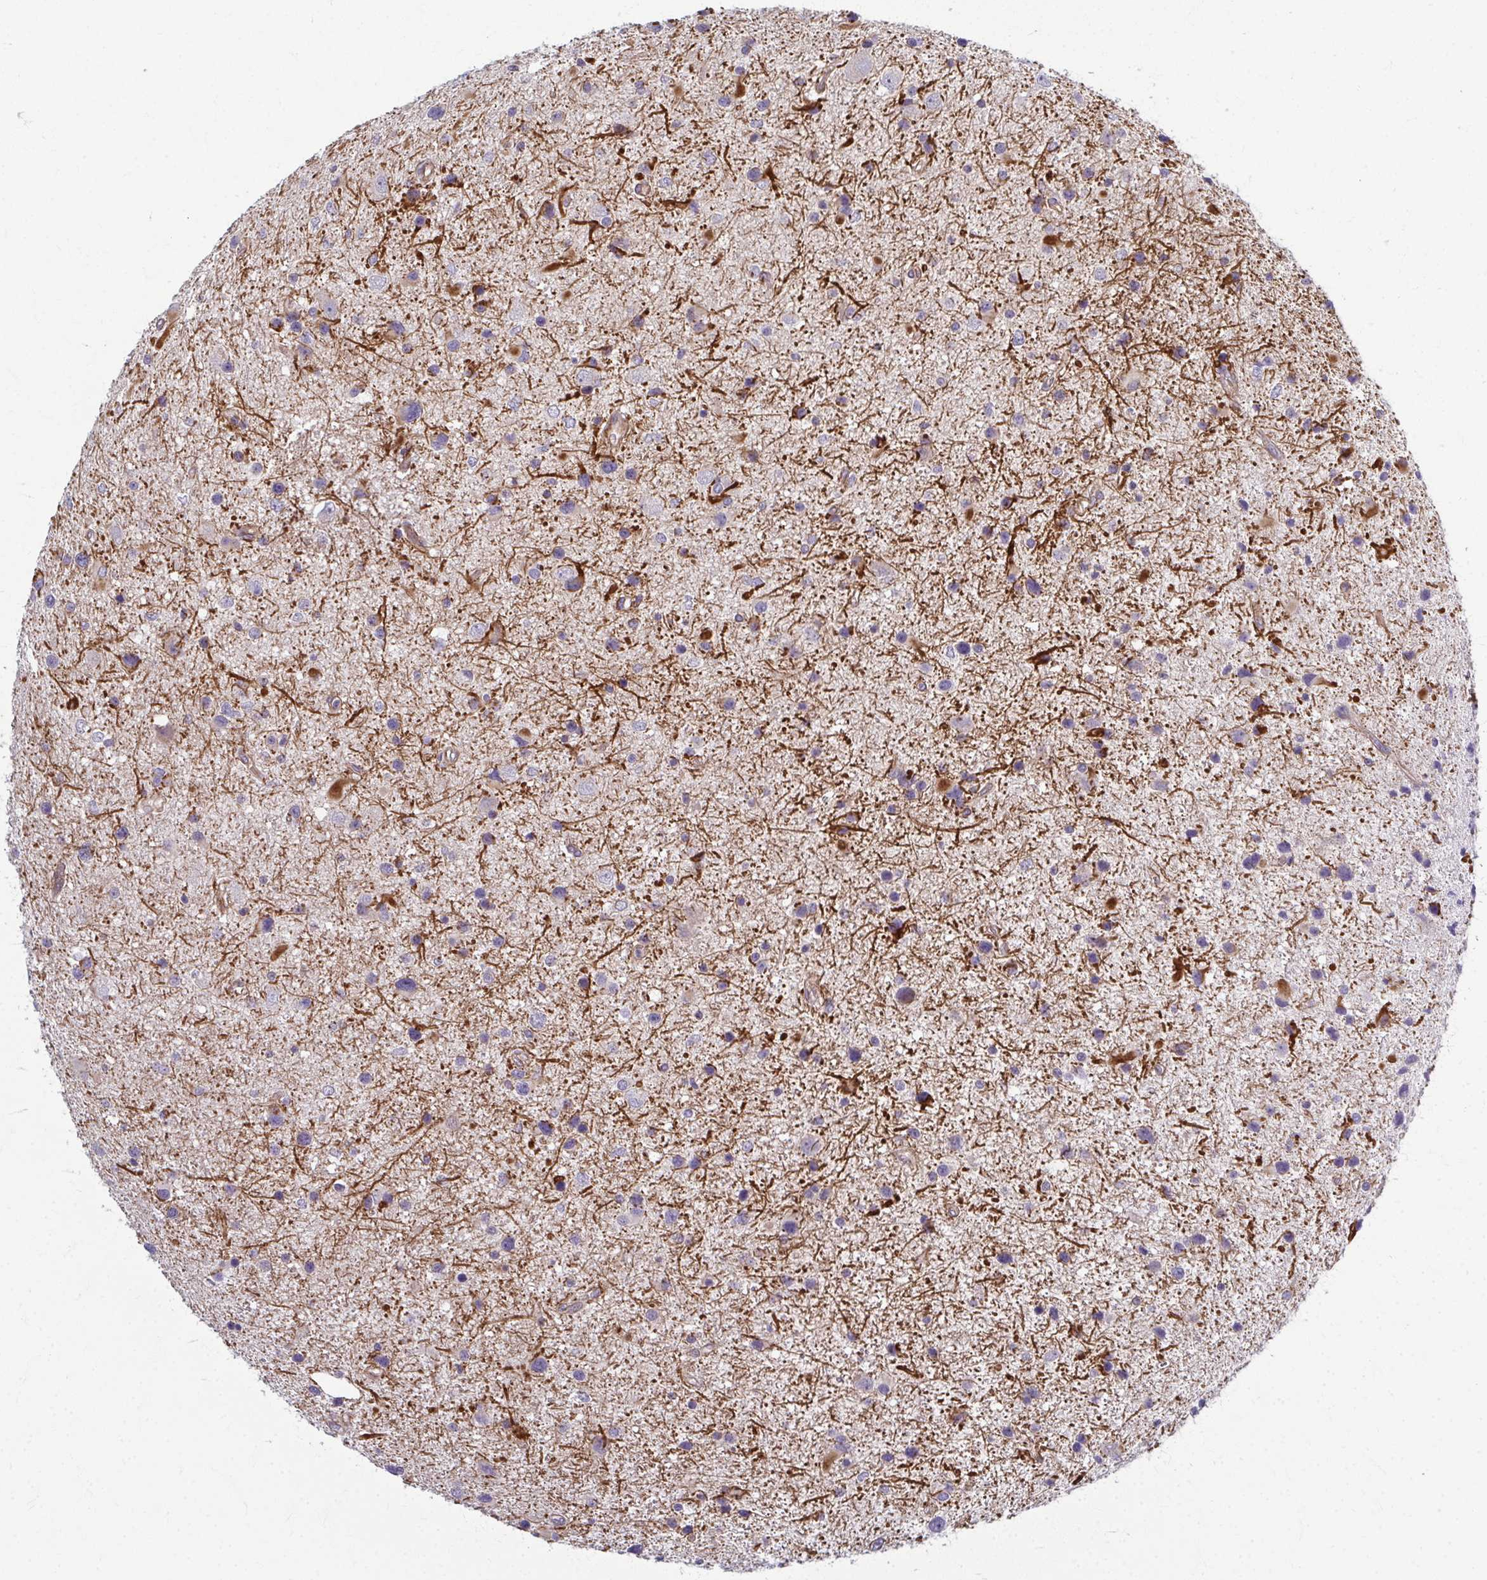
{"staining": {"intensity": "negative", "quantity": "none", "location": "none"}, "tissue": "glioma", "cell_type": "Tumor cells", "image_type": "cancer", "snomed": [{"axis": "morphology", "description": "Glioma, malignant, Low grade"}, {"axis": "topography", "description": "Brain"}], "caption": "Immunohistochemistry (IHC) of glioma reveals no expression in tumor cells.", "gene": "EID2B", "patient": {"sex": "female", "age": 32}}